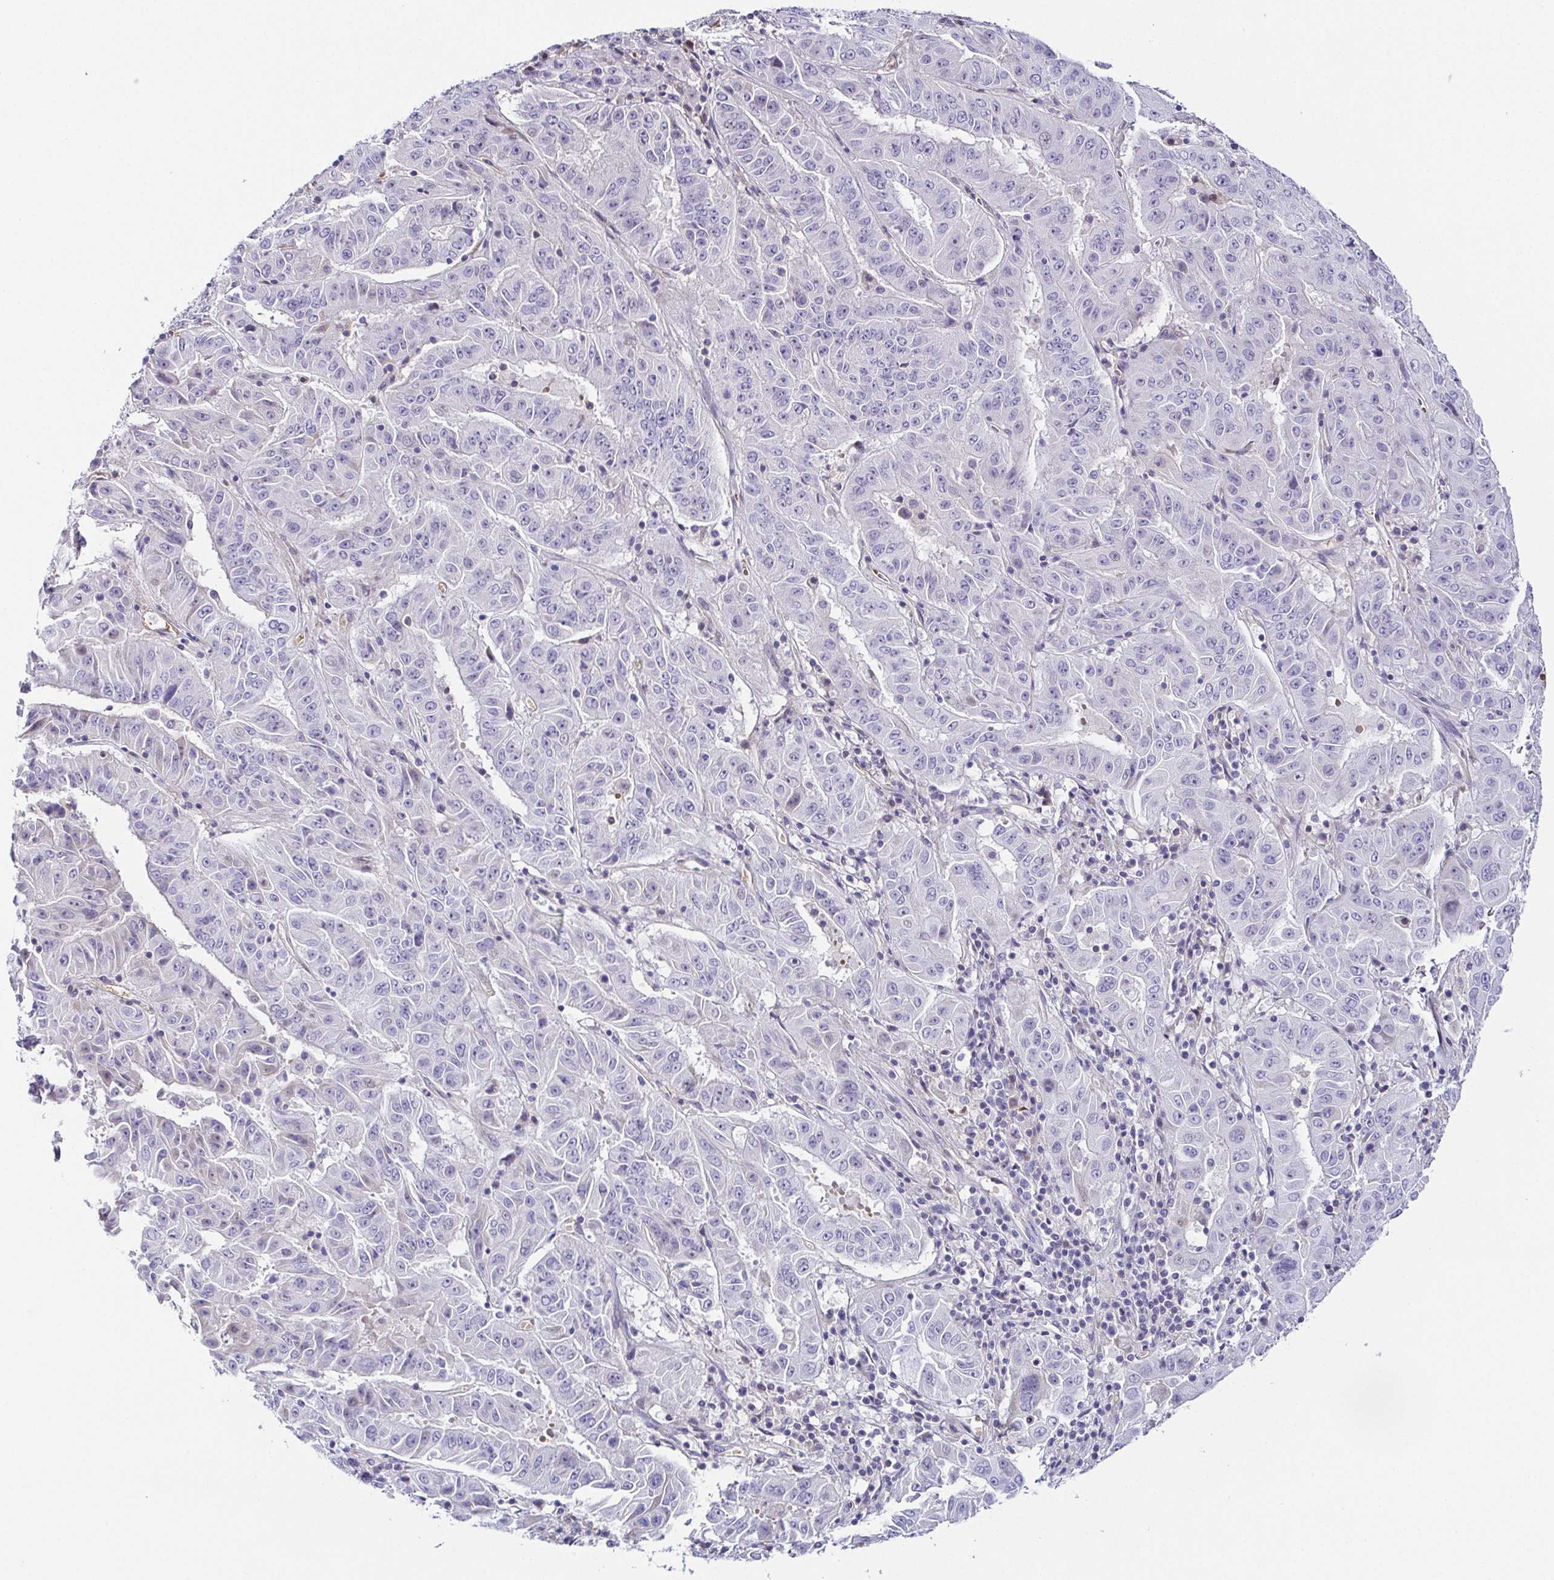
{"staining": {"intensity": "negative", "quantity": "none", "location": "none"}, "tissue": "pancreatic cancer", "cell_type": "Tumor cells", "image_type": "cancer", "snomed": [{"axis": "morphology", "description": "Adenocarcinoma, NOS"}, {"axis": "topography", "description": "Pancreas"}], "caption": "Tumor cells show no significant protein expression in pancreatic cancer (adenocarcinoma).", "gene": "FAM162B", "patient": {"sex": "male", "age": 63}}